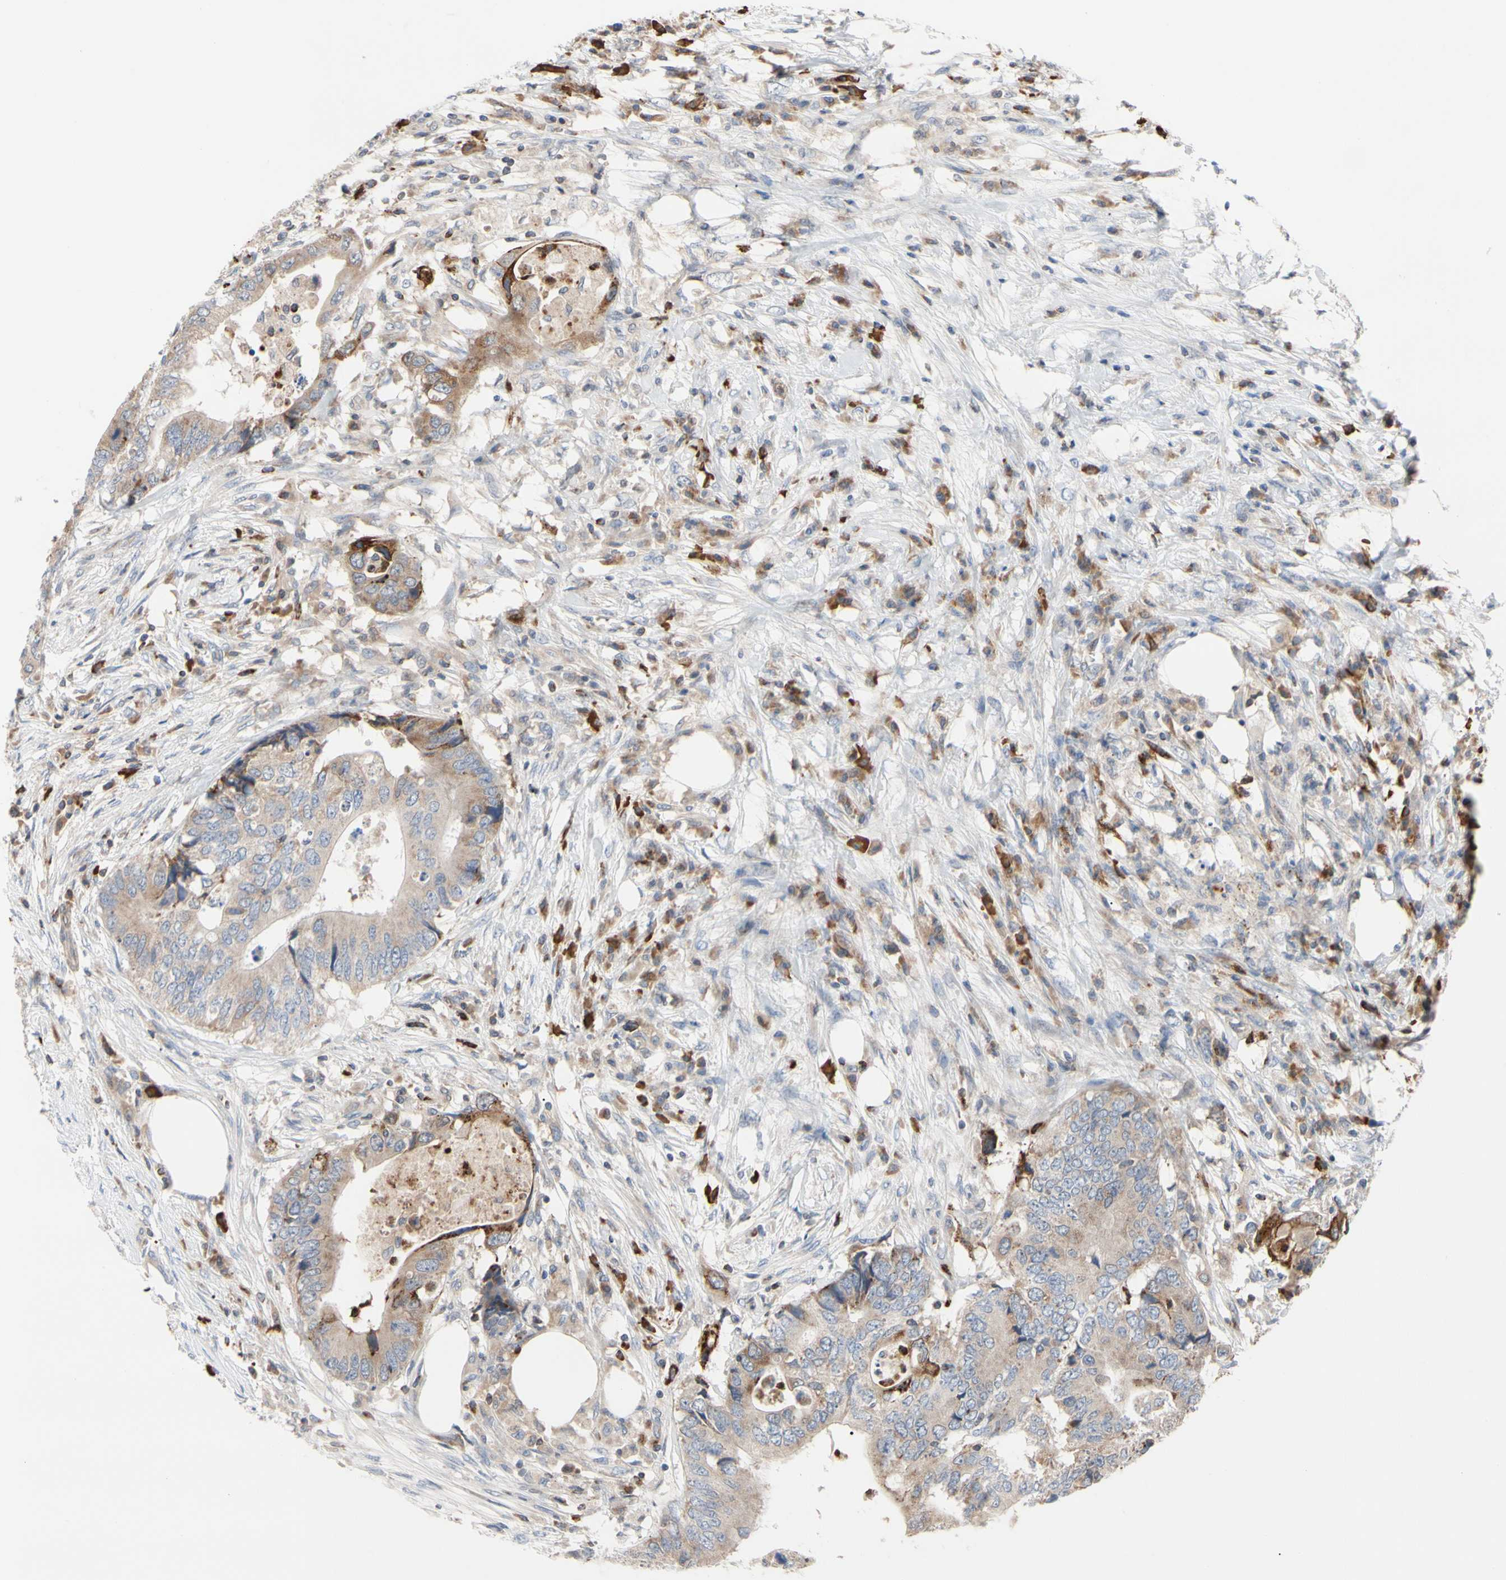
{"staining": {"intensity": "weak", "quantity": "25%-75%", "location": "cytoplasmic/membranous"}, "tissue": "colorectal cancer", "cell_type": "Tumor cells", "image_type": "cancer", "snomed": [{"axis": "morphology", "description": "Adenocarcinoma, NOS"}, {"axis": "topography", "description": "Colon"}], "caption": "Immunohistochemistry (IHC) histopathology image of colorectal adenocarcinoma stained for a protein (brown), which shows low levels of weak cytoplasmic/membranous positivity in approximately 25%-75% of tumor cells.", "gene": "MCL1", "patient": {"sex": "male", "age": 71}}